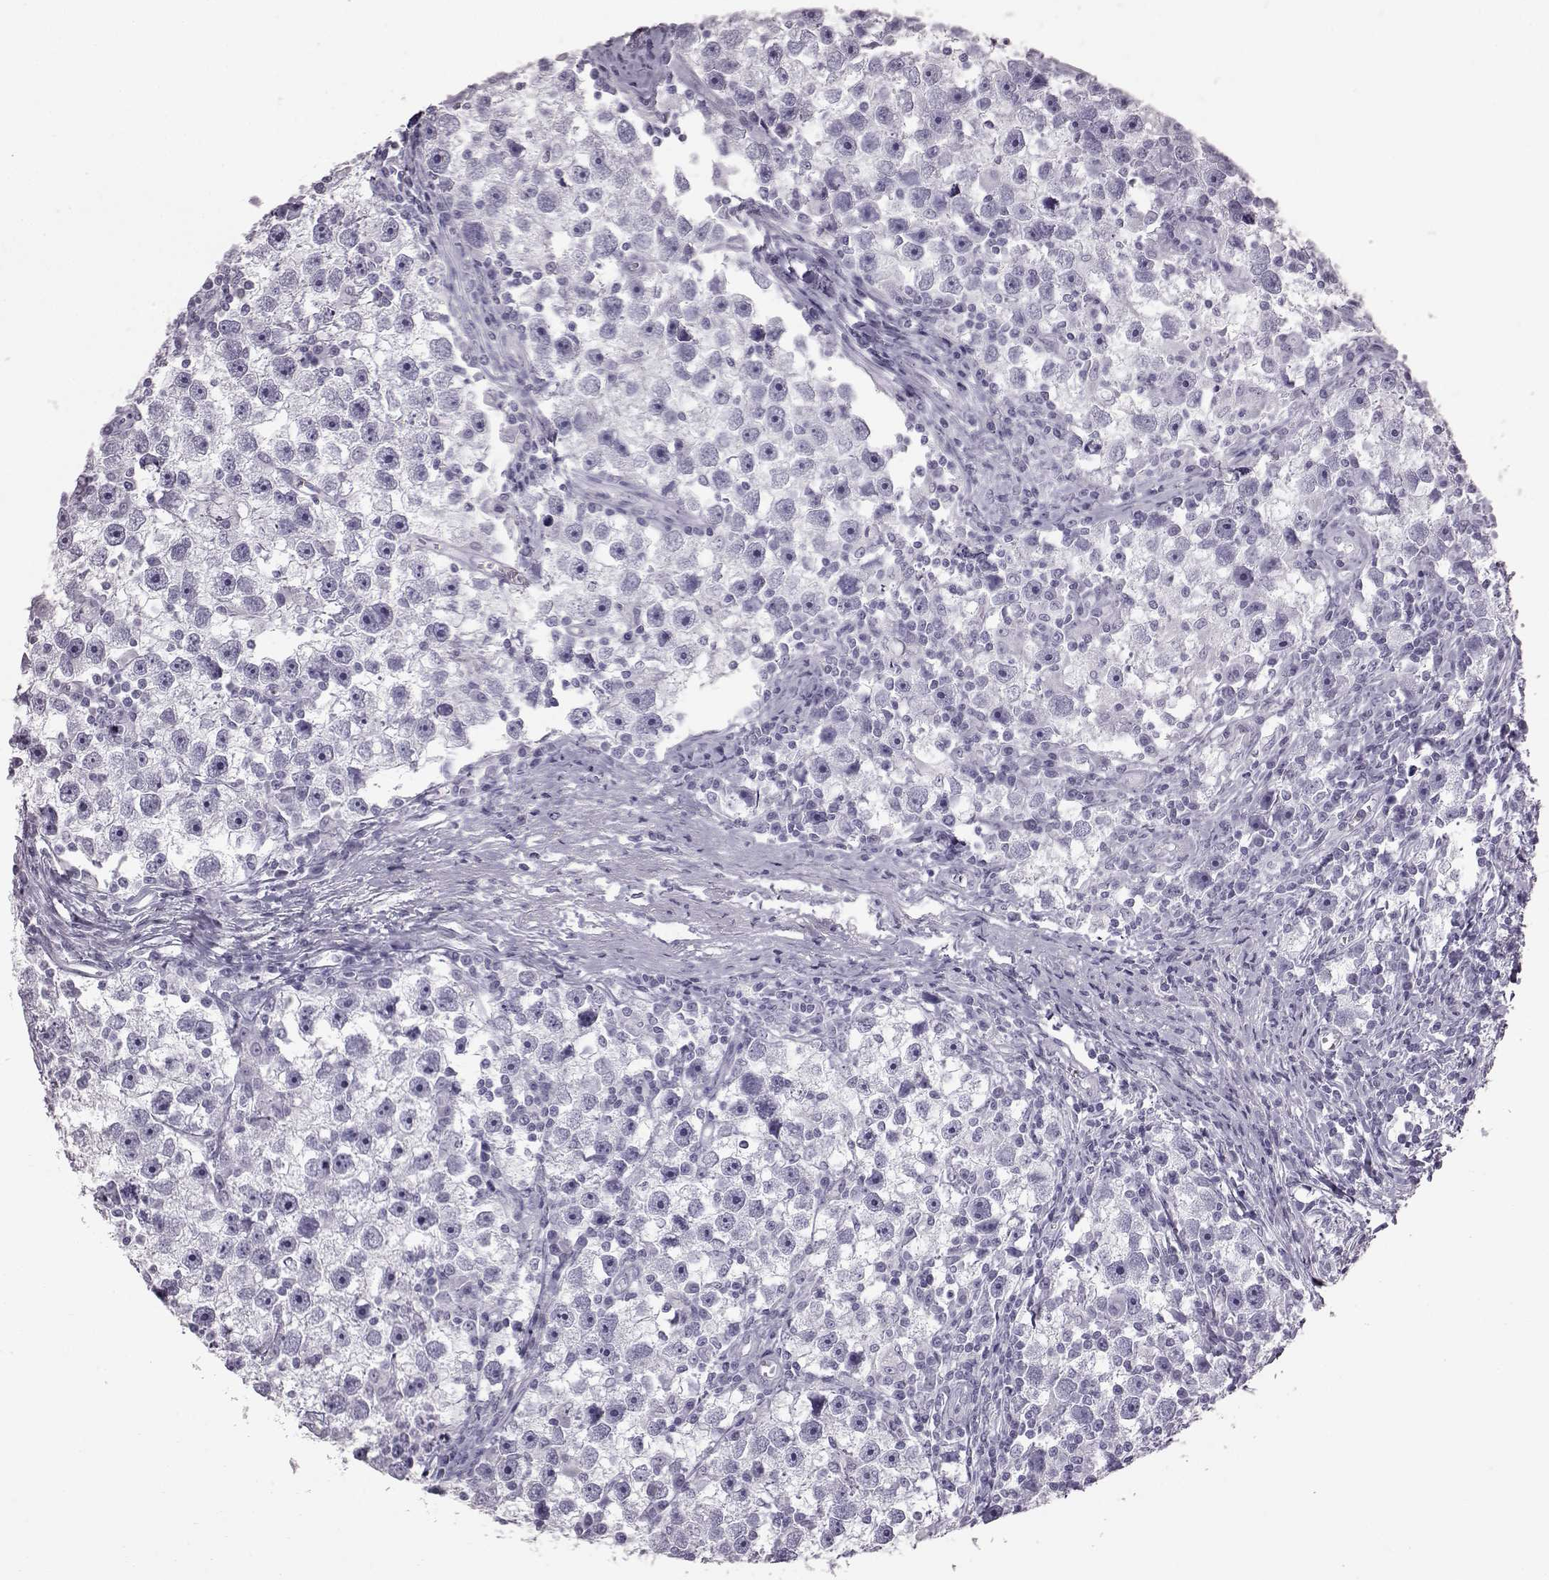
{"staining": {"intensity": "negative", "quantity": "none", "location": "none"}, "tissue": "testis cancer", "cell_type": "Tumor cells", "image_type": "cancer", "snomed": [{"axis": "morphology", "description": "Seminoma, NOS"}, {"axis": "topography", "description": "Testis"}], "caption": "Protein analysis of seminoma (testis) shows no significant staining in tumor cells. The staining is performed using DAB (3,3'-diaminobenzidine) brown chromogen with nuclei counter-stained in using hematoxylin.", "gene": "TCHHL1", "patient": {"sex": "male", "age": 30}}